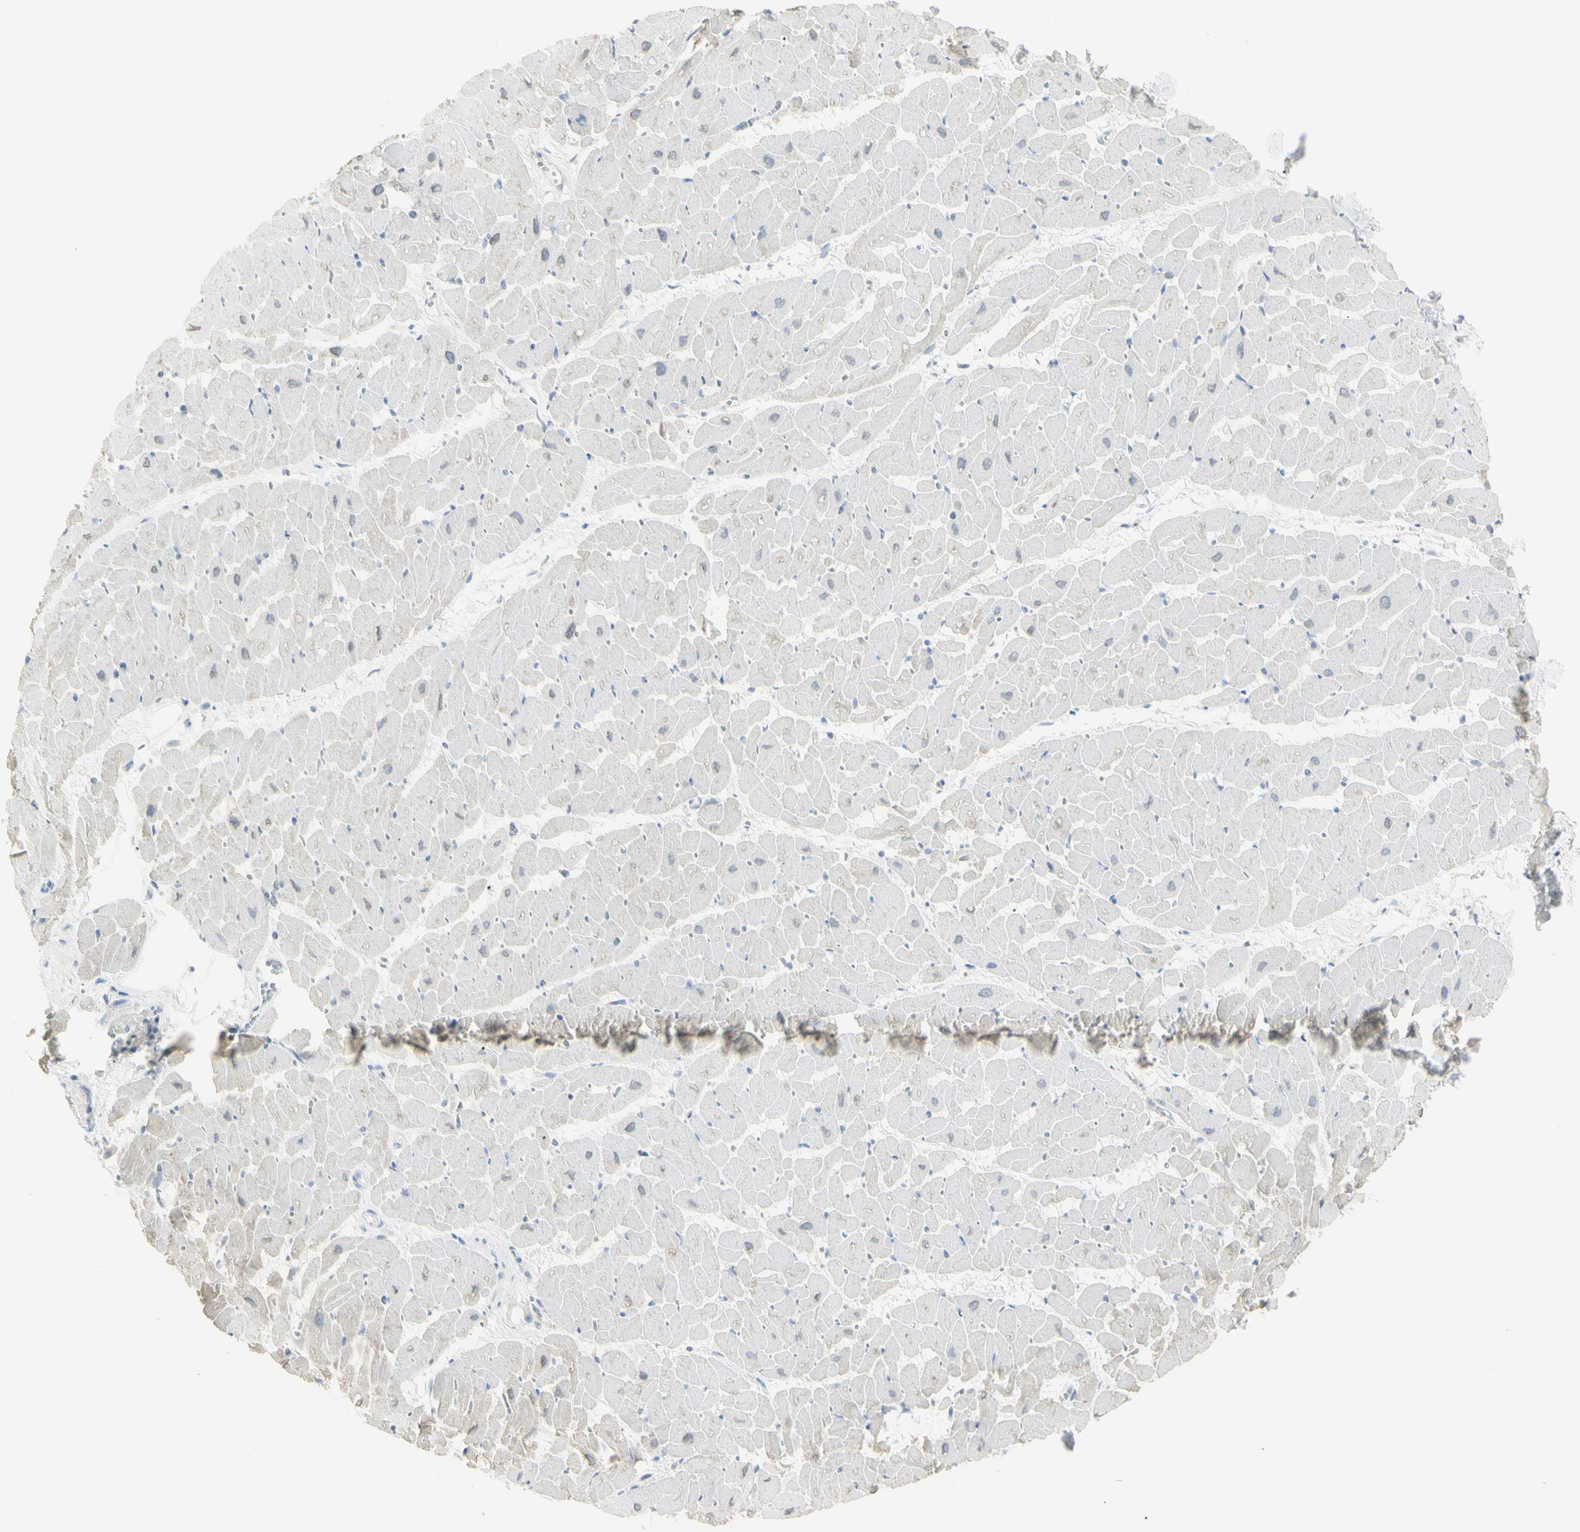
{"staining": {"intensity": "negative", "quantity": "none", "location": "none"}, "tissue": "heart muscle", "cell_type": "Cardiomyocytes", "image_type": "normal", "snomed": [{"axis": "morphology", "description": "Normal tissue, NOS"}, {"axis": "topography", "description": "Heart"}], "caption": "IHC micrograph of unremarkable heart muscle: heart muscle stained with DAB reveals no significant protein positivity in cardiomyocytes.", "gene": "PIP", "patient": {"sex": "female", "age": 19}}